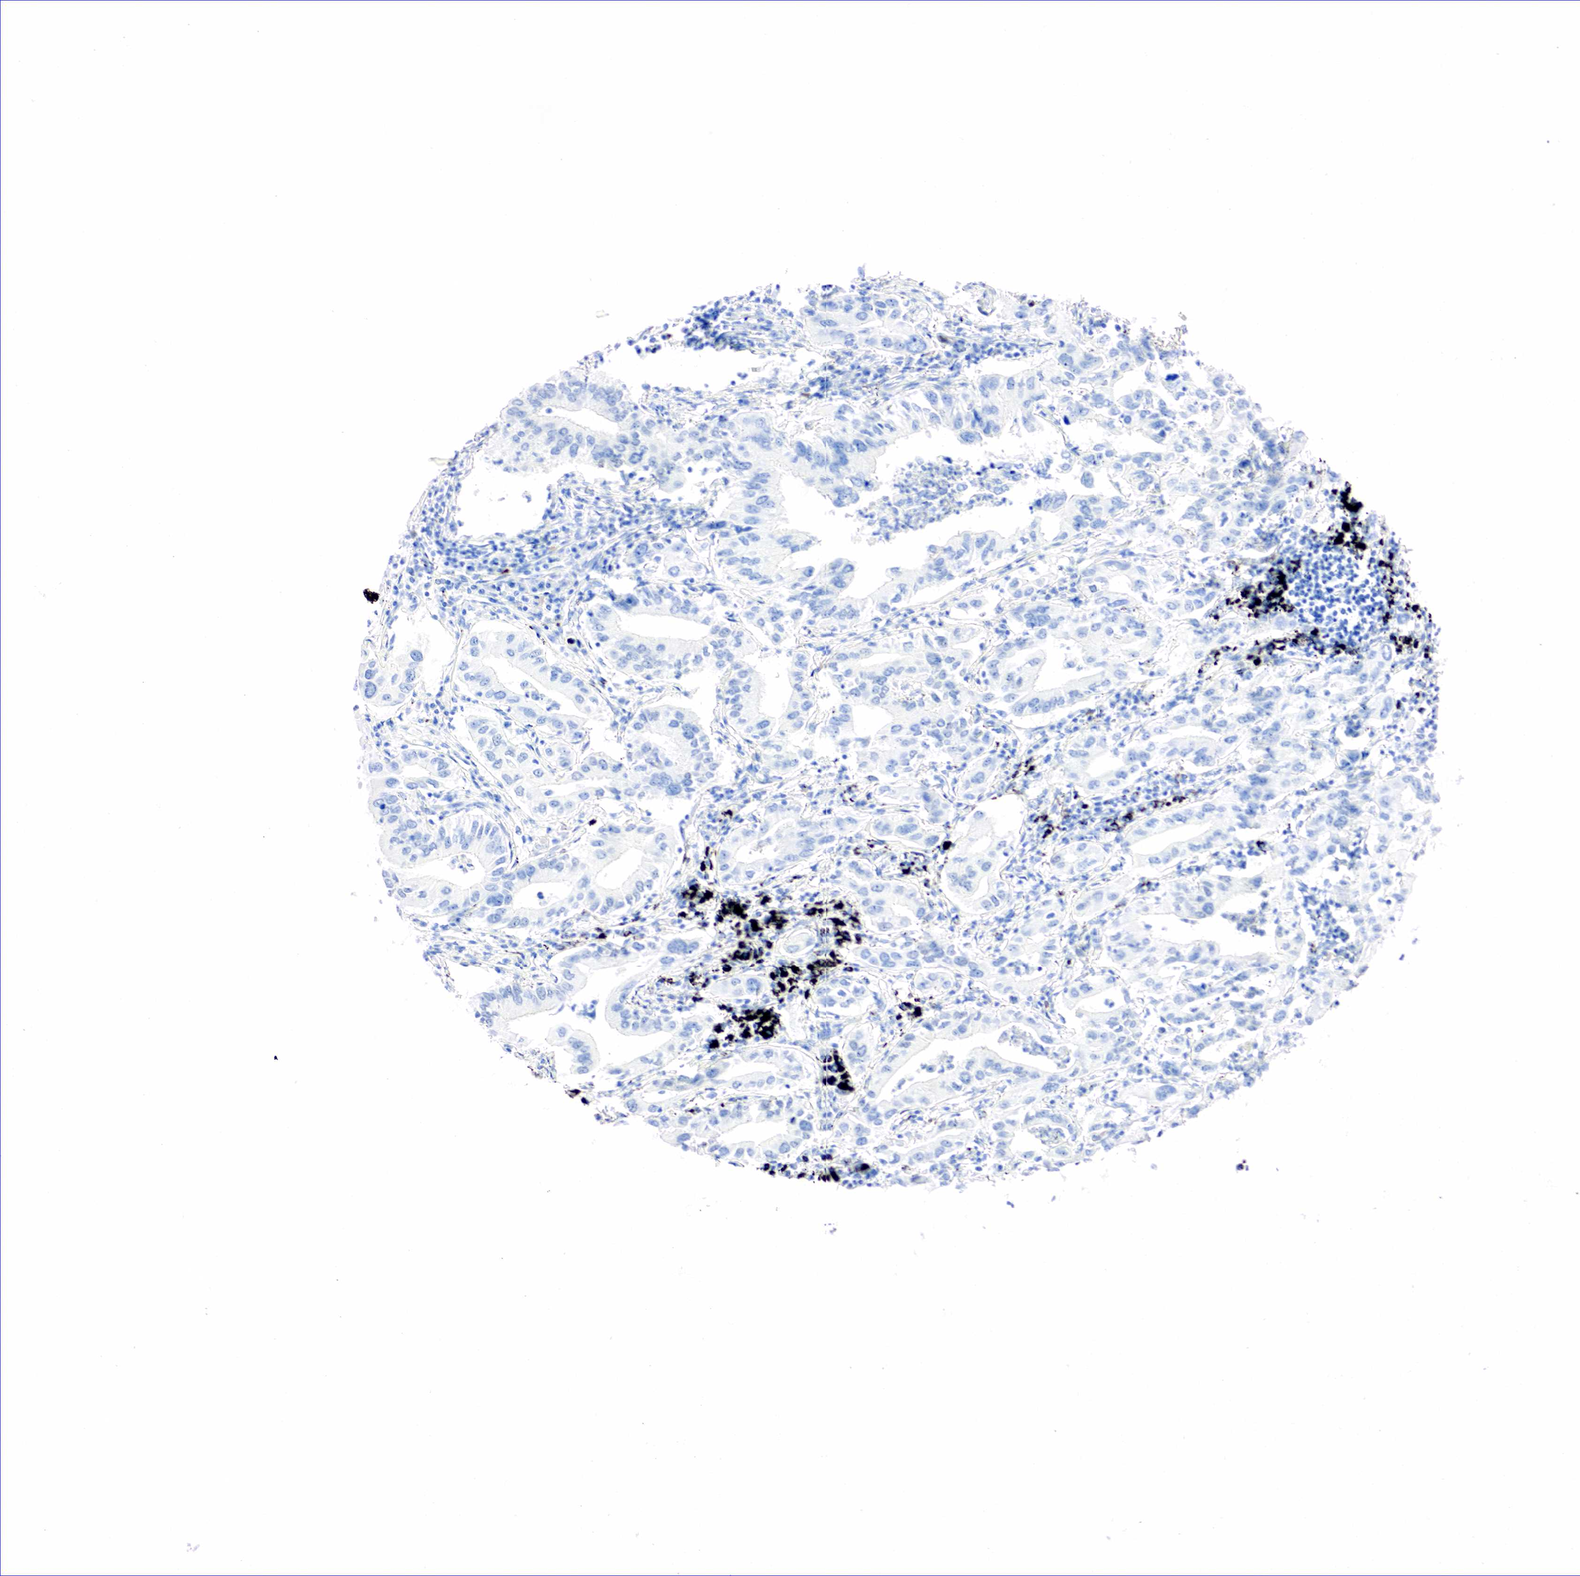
{"staining": {"intensity": "negative", "quantity": "none", "location": "none"}, "tissue": "lung cancer", "cell_type": "Tumor cells", "image_type": "cancer", "snomed": [{"axis": "morphology", "description": "Adenocarcinoma, NOS"}, {"axis": "topography", "description": "Lung"}], "caption": "An IHC micrograph of adenocarcinoma (lung) is shown. There is no staining in tumor cells of adenocarcinoma (lung).", "gene": "NKX2-1", "patient": {"sex": "male", "age": 48}}